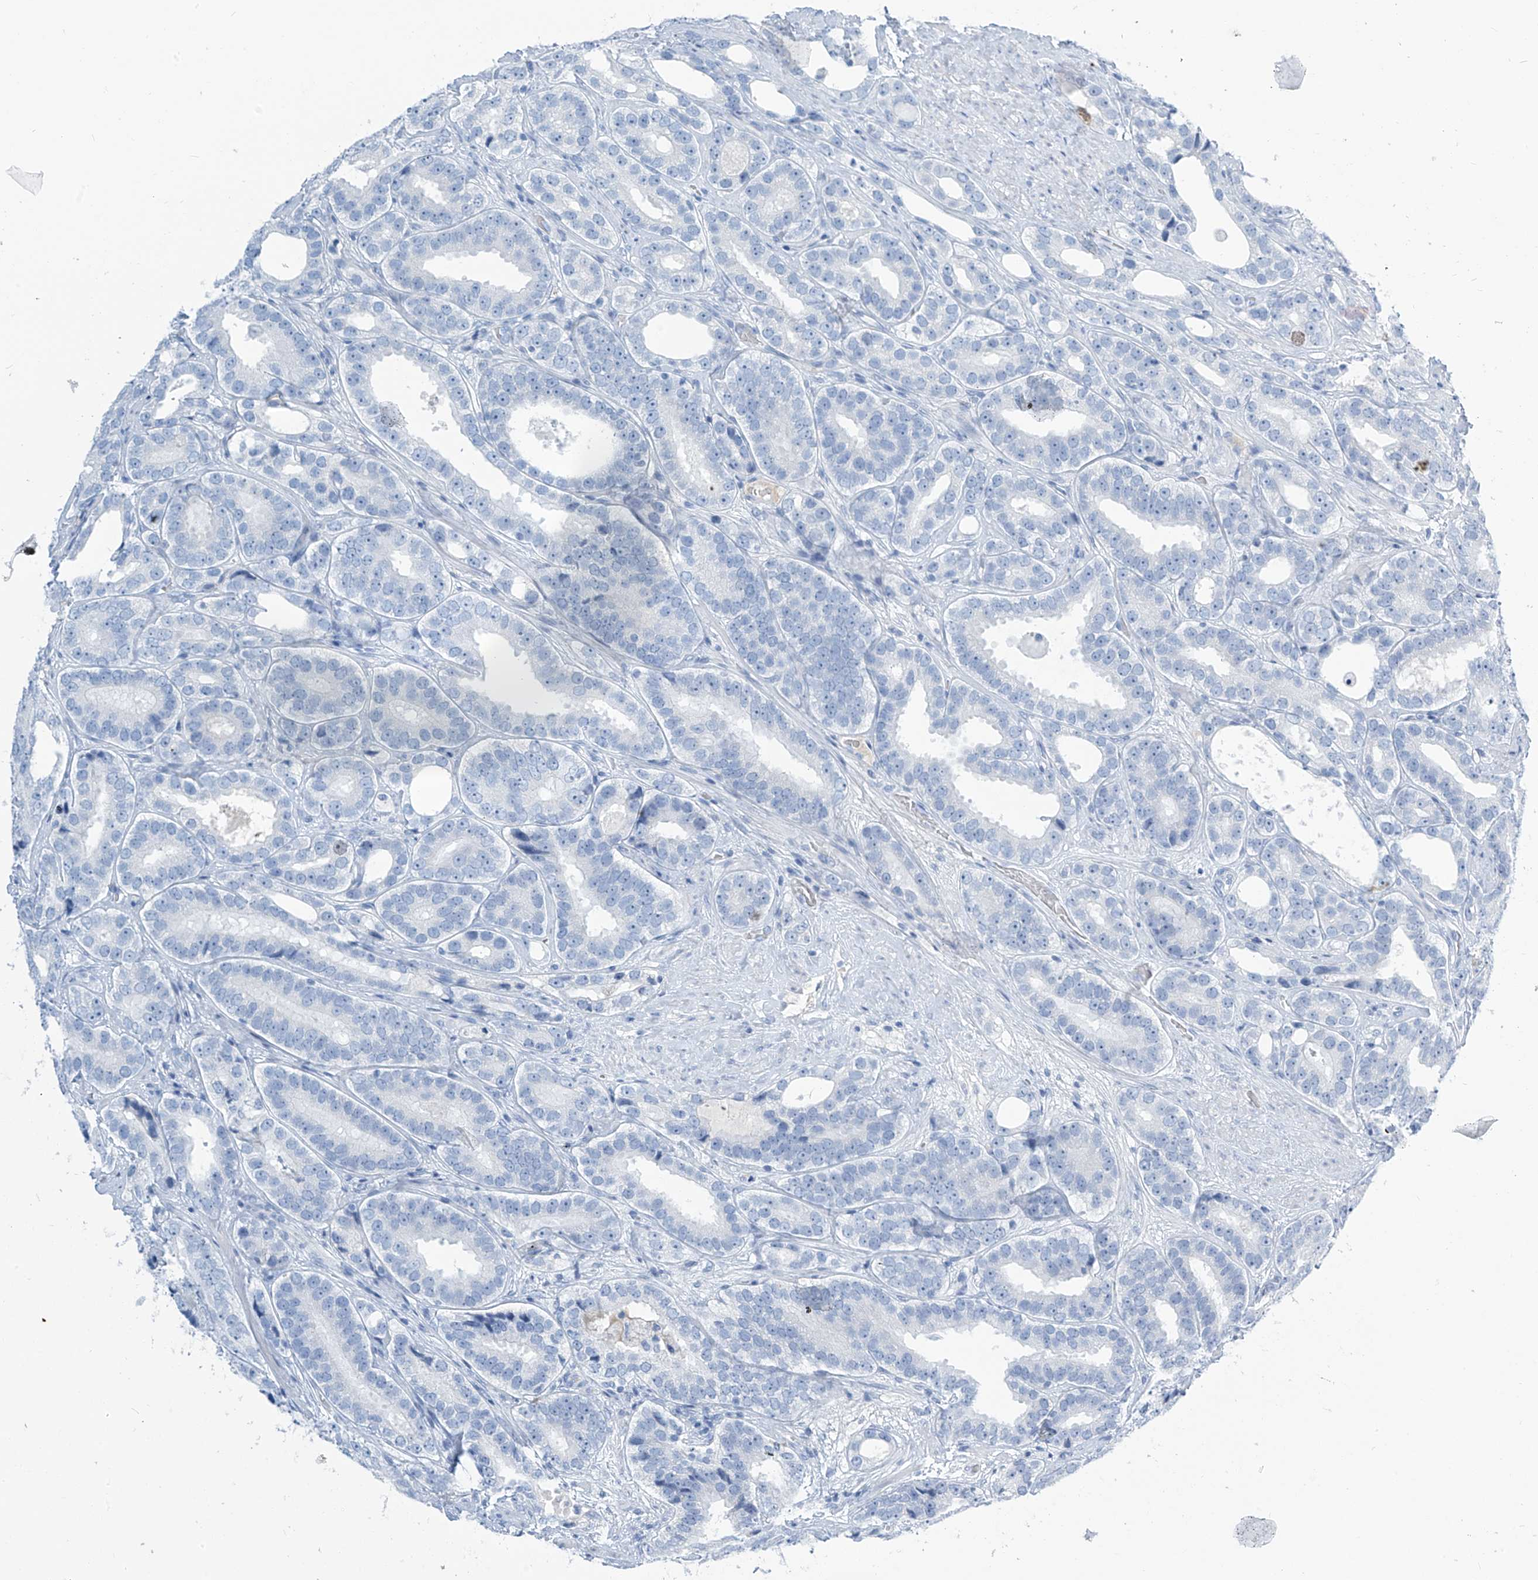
{"staining": {"intensity": "negative", "quantity": "none", "location": "none"}, "tissue": "prostate cancer", "cell_type": "Tumor cells", "image_type": "cancer", "snomed": [{"axis": "morphology", "description": "Adenocarcinoma, High grade"}, {"axis": "topography", "description": "Prostate"}], "caption": "Immunohistochemistry of human high-grade adenocarcinoma (prostate) displays no expression in tumor cells.", "gene": "SGO2", "patient": {"sex": "male", "age": 56}}